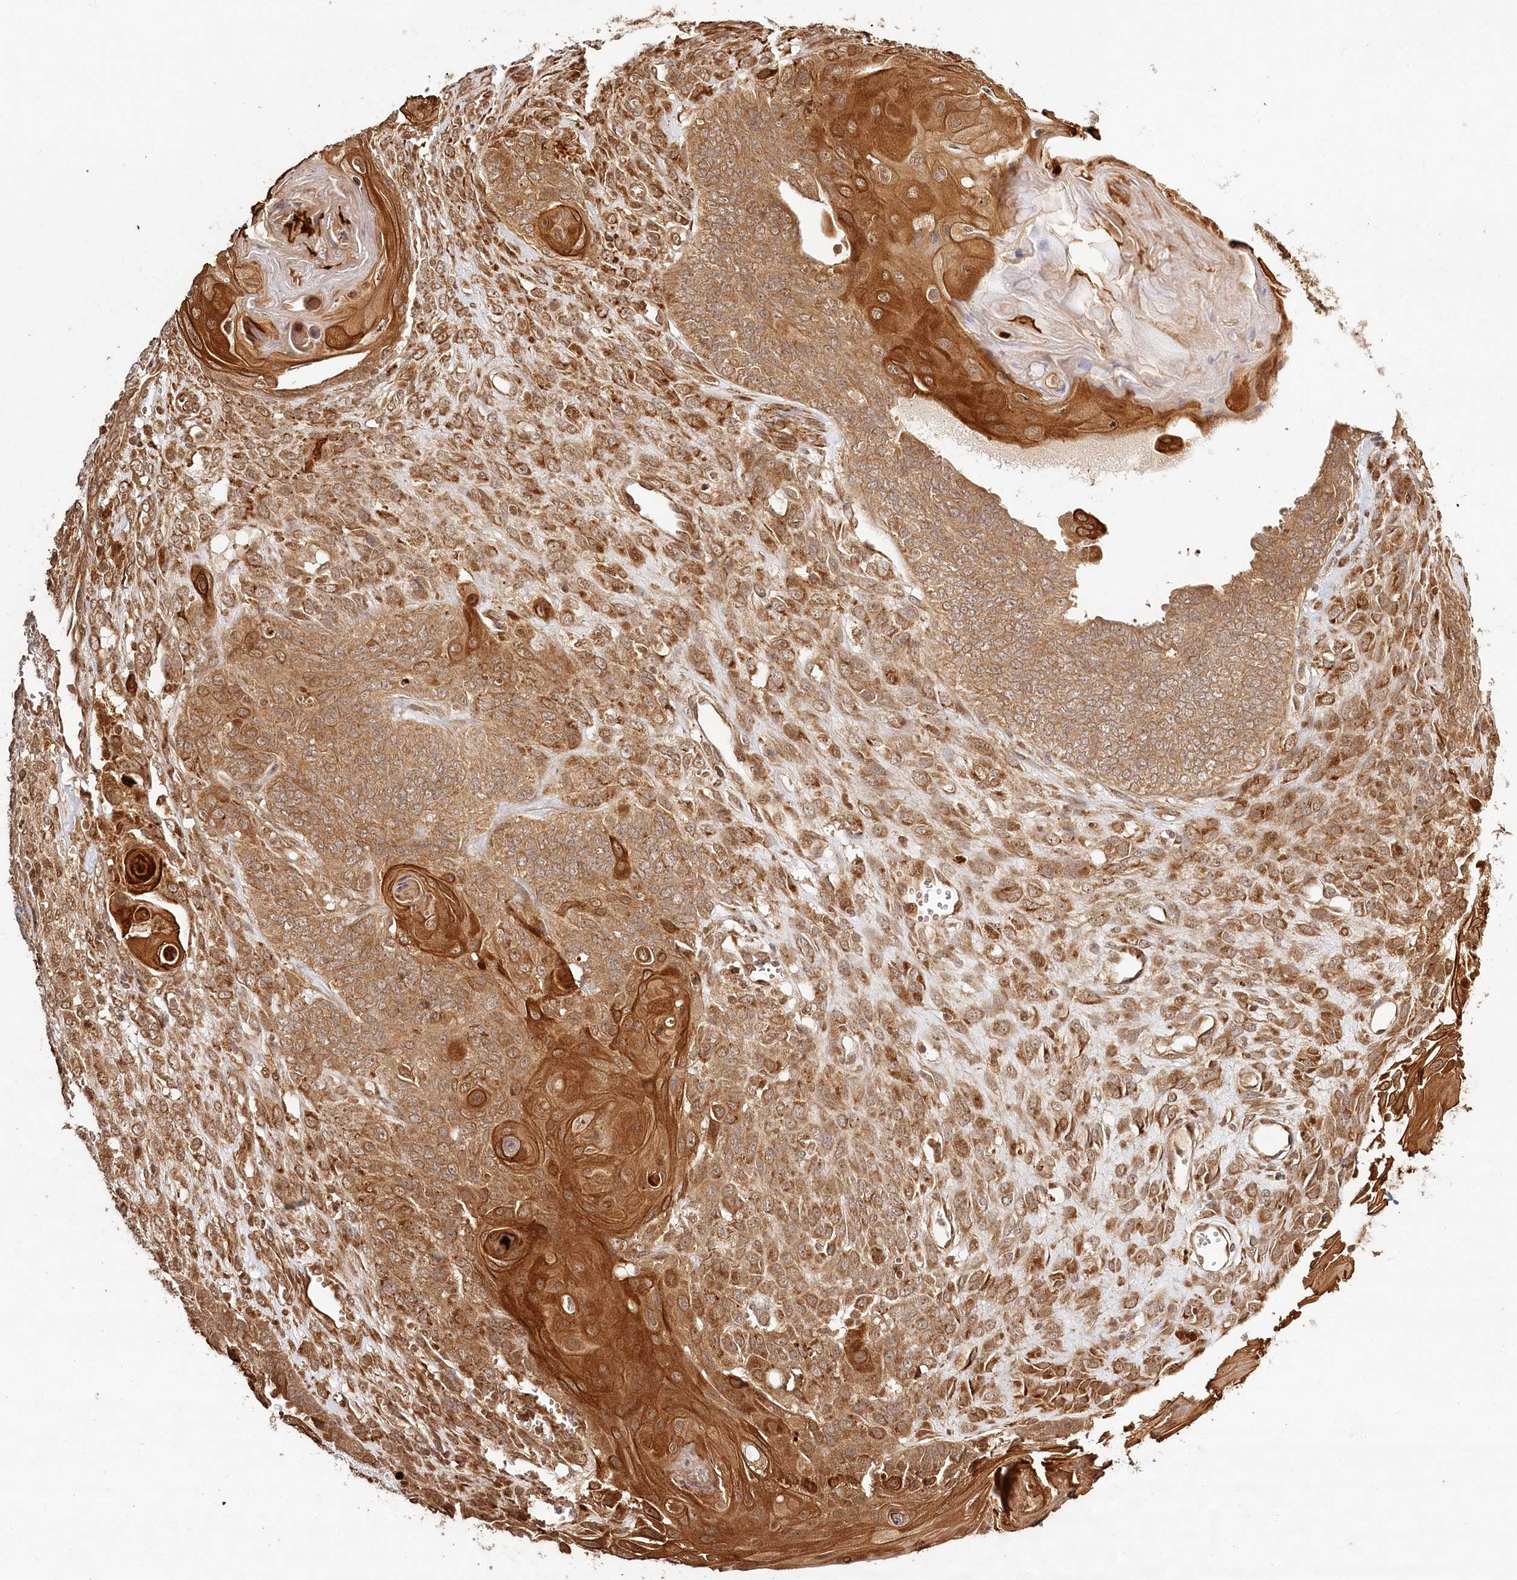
{"staining": {"intensity": "moderate", "quantity": ">75%", "location": "cytoplasmic/membranous,nuclear"}, "tissue": "endometrial cancer", "cell_type": "Tumor cells", "image_type": "cancer", "snomed": [{"axis": "morphology", "description": "Adenocarcinoma, NOS"}, {"axis": "topography", "description": "Endometrium"}], "caption": "Endometrial cancer (adenocarcinoma) stained for a protein demonstrates moderate cytoplasmic/membranous and nuclear positivity in tumor cells.", "gene": "ULK2", "patient": {"sex": "female", "age": 32}}